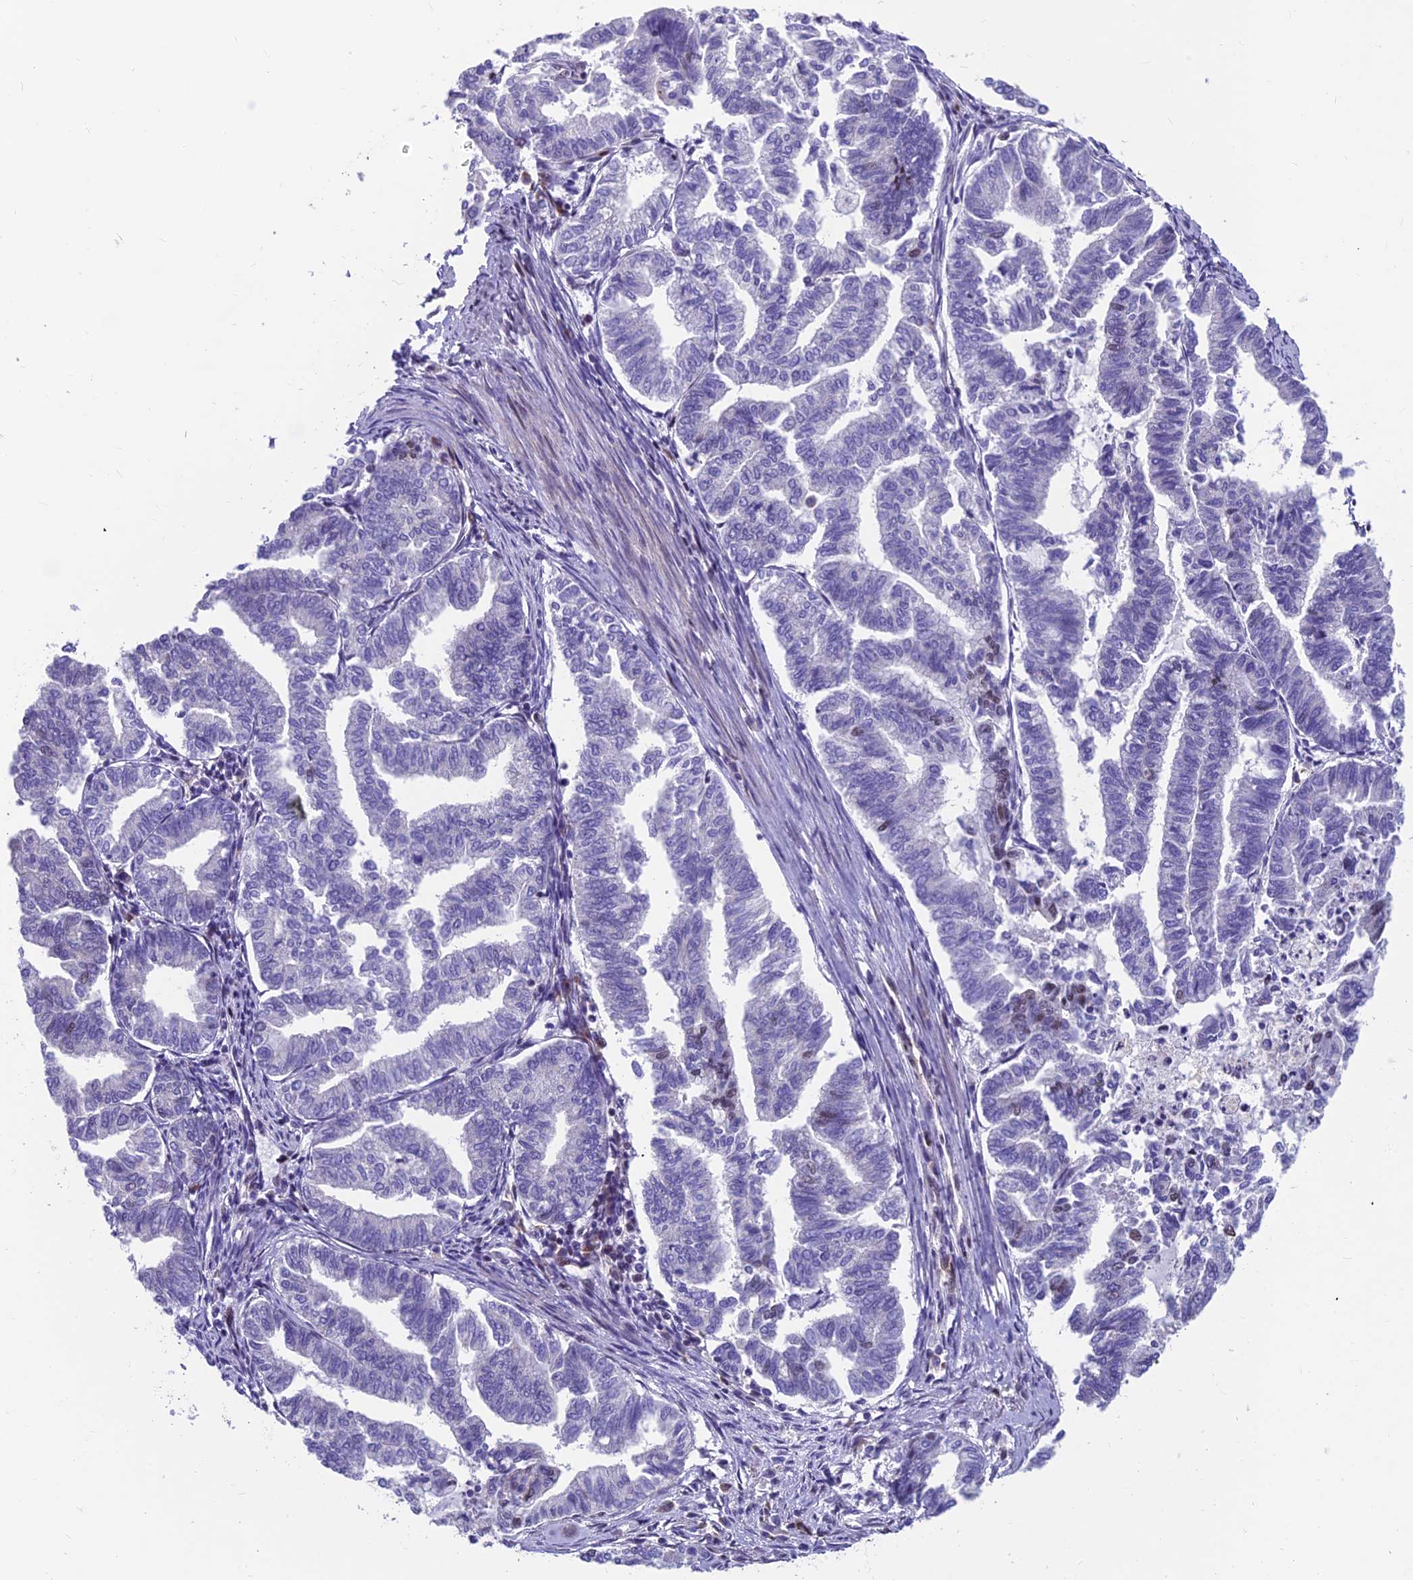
{"staining": {"intensity": "negative", "quantity": "none", "location": "none"}, "tissue": "endometrial cancer", "cell_type": "Tumor cells", "image_type": "cancer", "snomed": [{"axis": "morphology", "description": "Adenocarcinoma, NOS"}, {"axis": "topography", "description": "Endometrium"}], "caption": "An image of endometrial adenocarcinoma stained for a protein shows no brown staining in tumor cells.", "gene": "KIAA1191", "patient": {"sex": "female", "age": 79}}